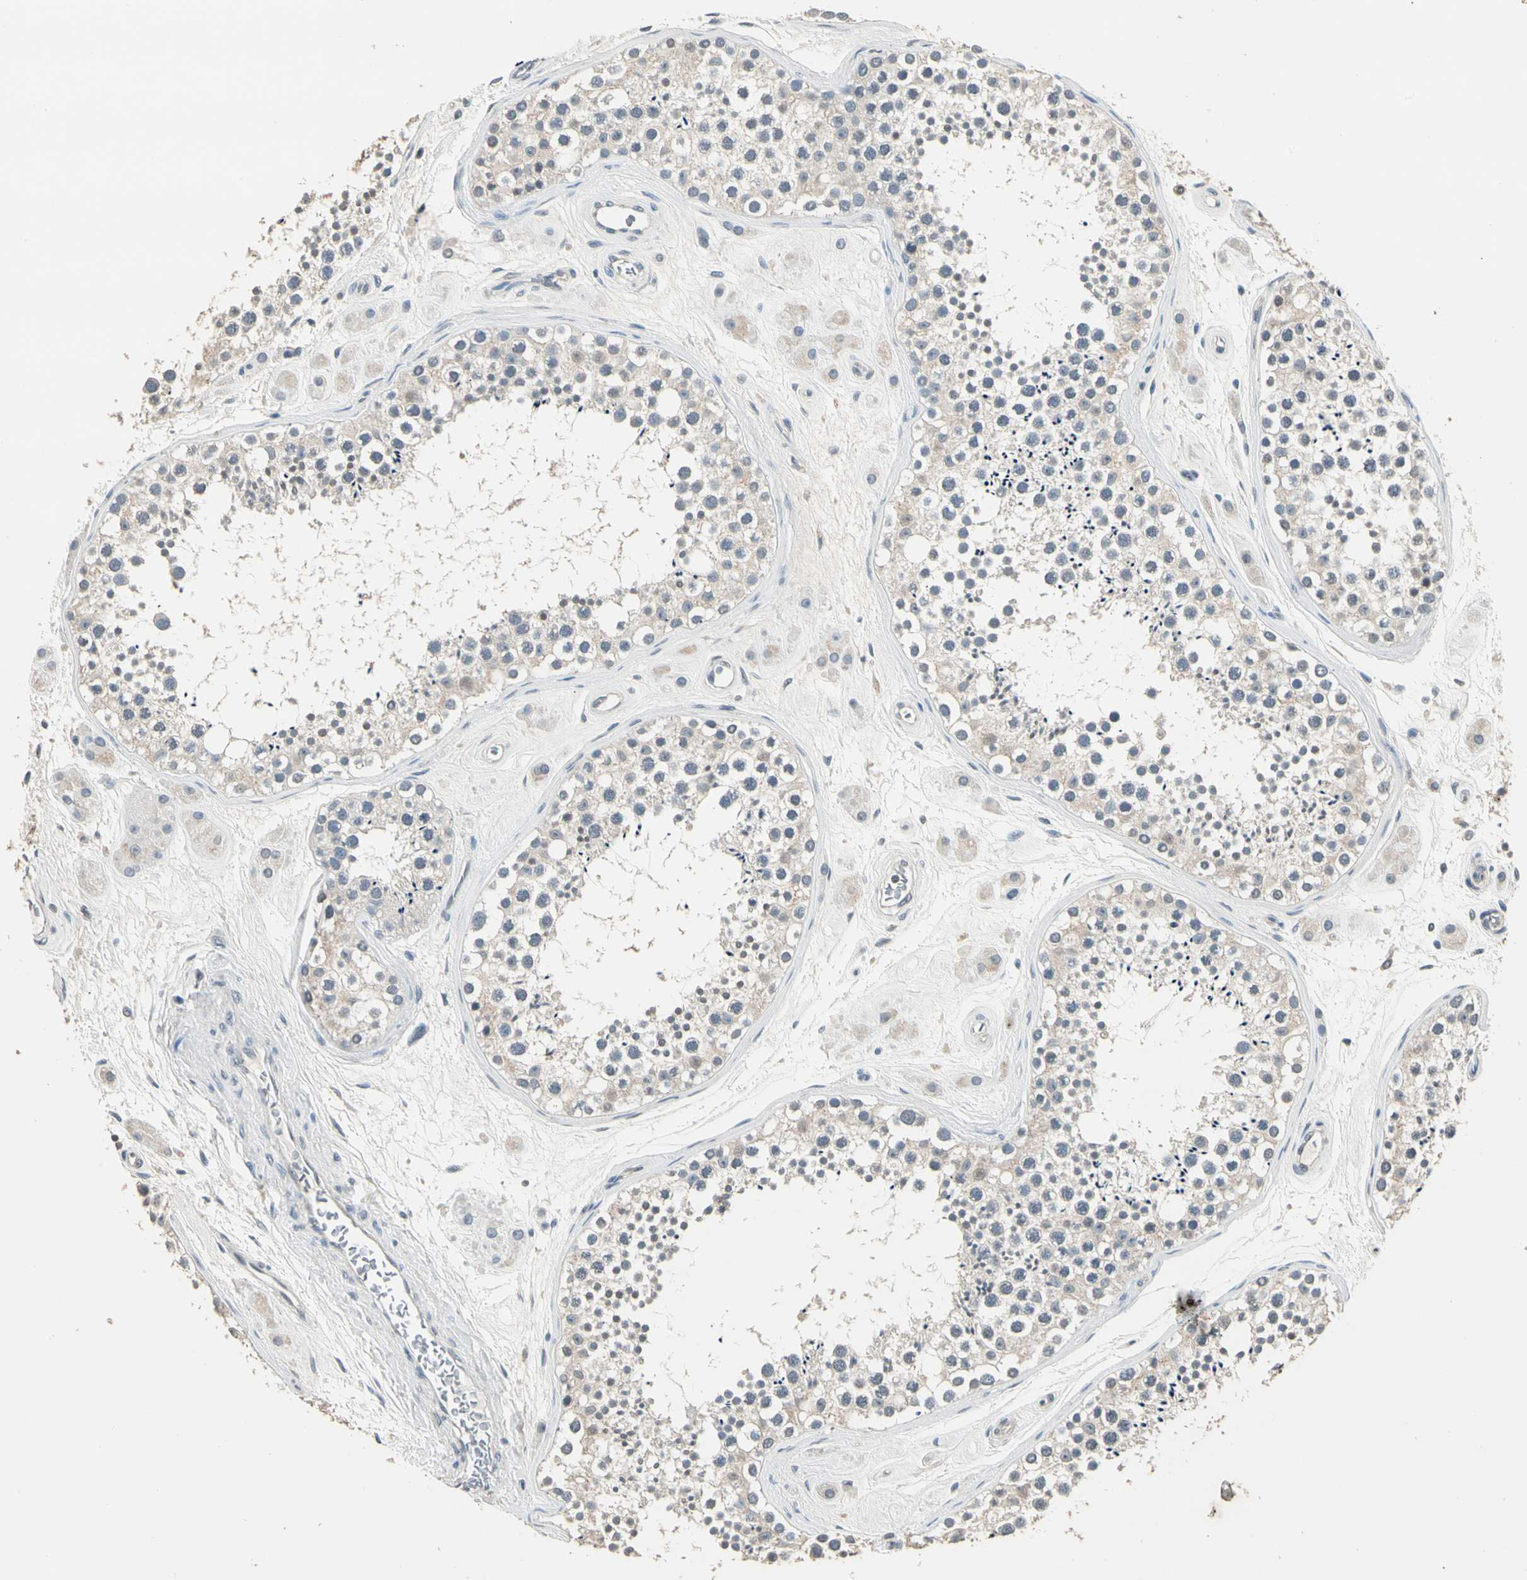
{"staining": {"intensity": "weak", "quantity": "25%-75%", "location": "cytoplasmic/membranous"}, "tissue": "testis", "cell_type": "Cells in seminiferous ducts", "image_type": "normal", "snomed": [{"axis": "morphology", "description": "Normal tissue, NOS"}, {"axis": "topography", "description": "Testis"}], "caption": "Immunohistochemical staining of benign testis exhibits weak cytoplasmic/membranous protein staining in about 25%-75% of cells in seminiferous ducts.", "gene": "MAP3K7", "patient": {"sex": "male", "age": 38}}